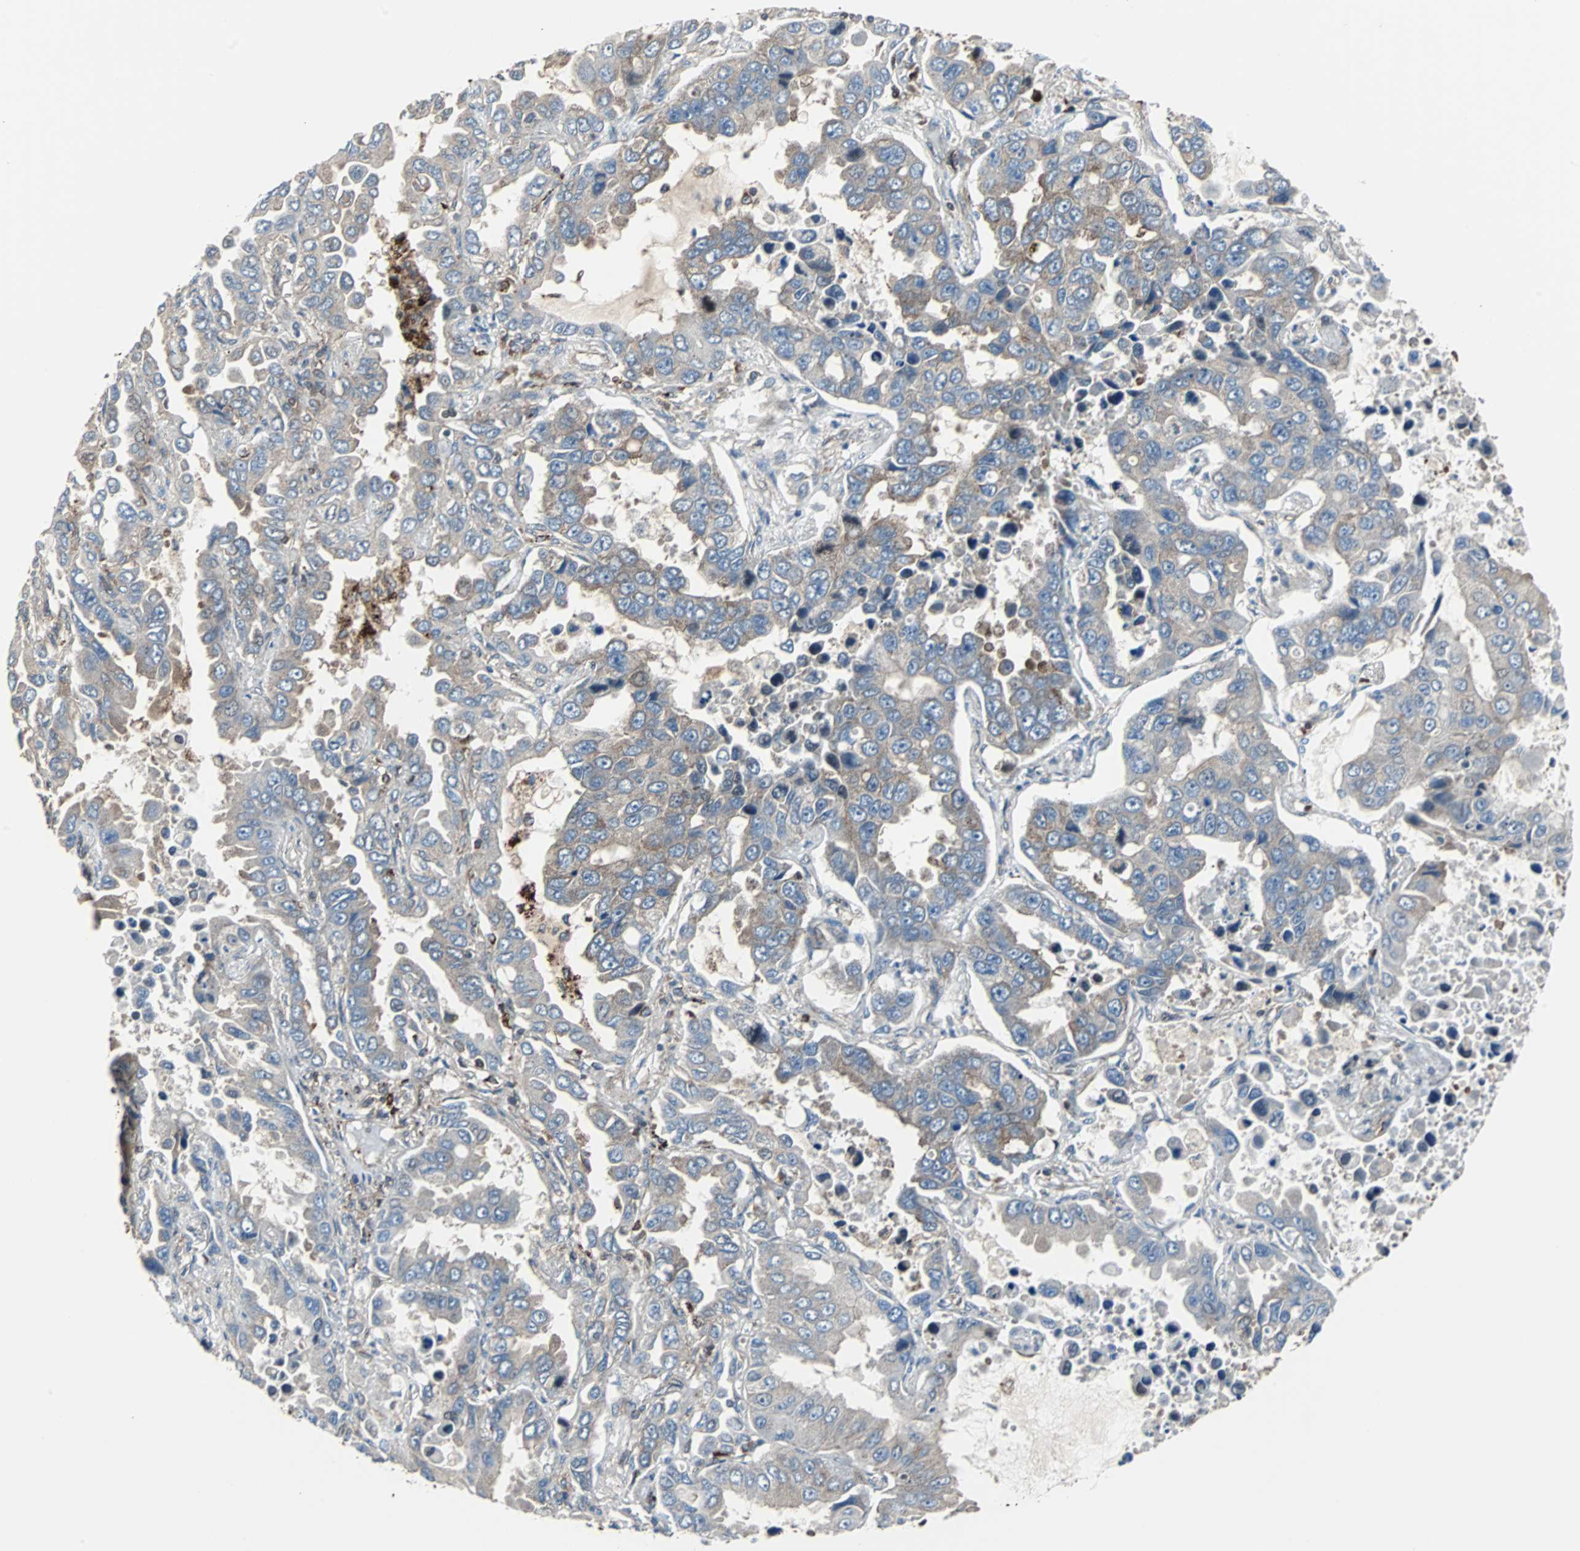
{"staining": {"intensity": "weak", "quantity": "25%-75%", "location": "cytoplasmic/membranous"}, "tissue": "lung cancer", "cell_type": "Tumor cells", "image_type": "cancer", "snomed": [{"axis": "morphology", "description": "Adenocarcinoma, NOS"}, {"axis": "topography", "description": "Lung"}], "caption": "Immunohistochemical staining of lung adenocarcinoma shows weak cytoplasmic/membranous protein expression in about 25%-75% of tumor cells.", "gene": "RELA", "patient": {"sex": "male", "age": 64}}